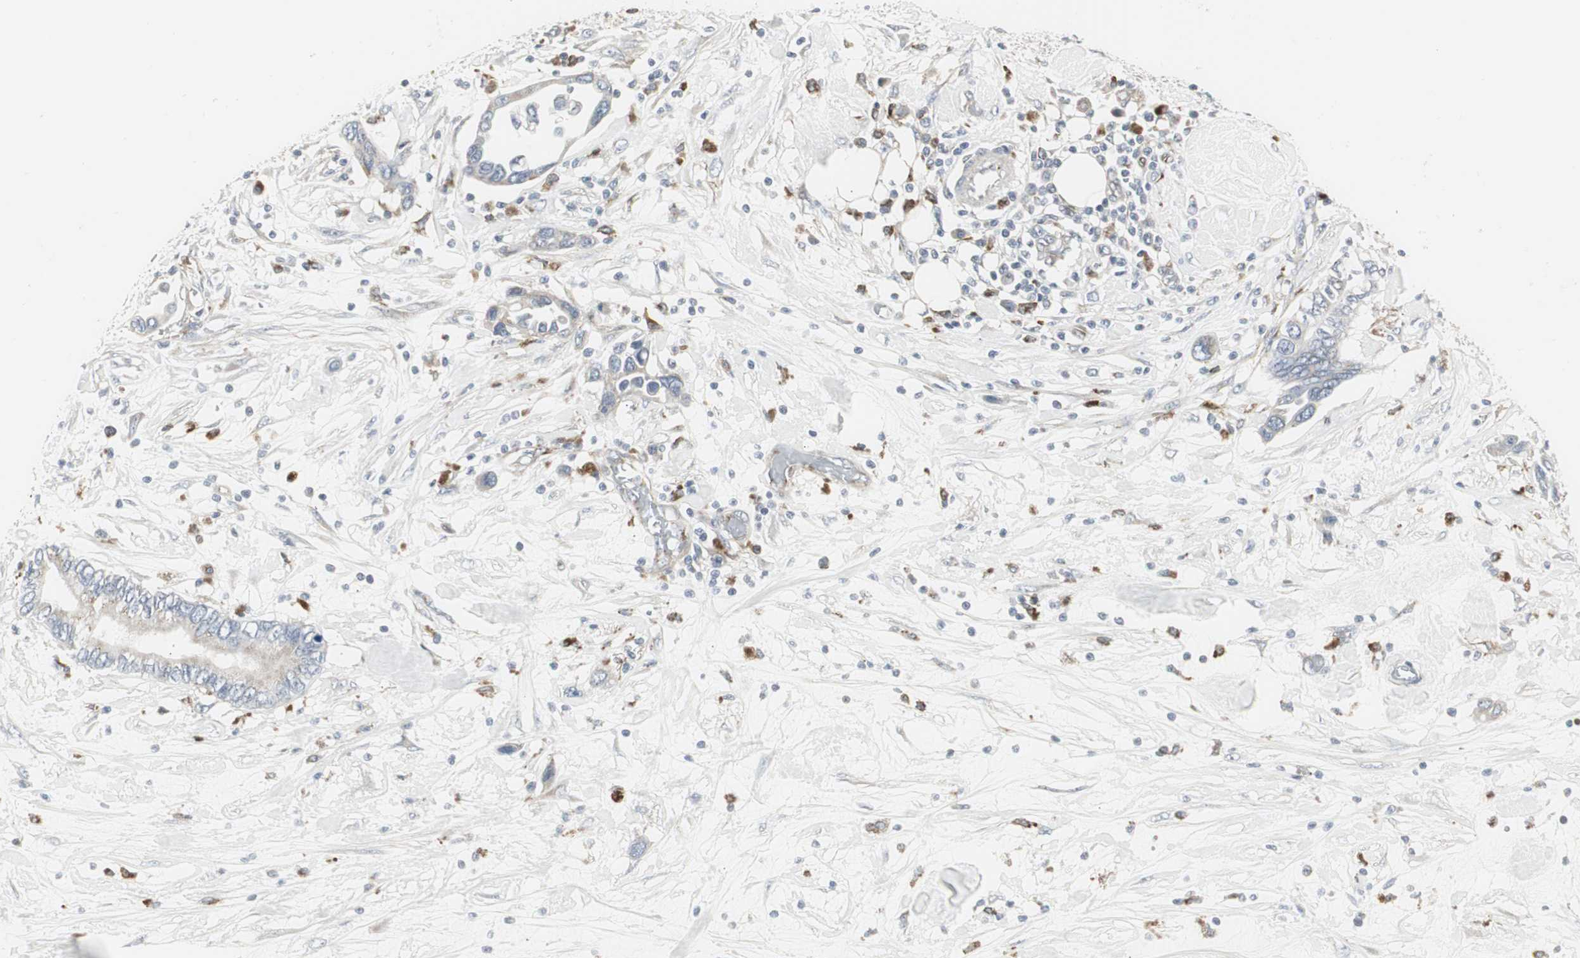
{"staining": {"intensity": "negative", "quantity": "none", "location": "none"}, "tissue": "pancreatic cancer", "cell_type": "Tumor cells", "image_type": "cancer", "snomed": [{"axis": "morphology", "description": "Adenocarcinoma, NOS"}, {"axis": "topography", "description": "Pancreas"}], "caption": "Immunohistochemical staining of pancreatic adenocarcinoma reveals no significant positivity in tumor cells.", "gene": "ATP6V1B2", "patient": {"sex": "female", "age": 57}}